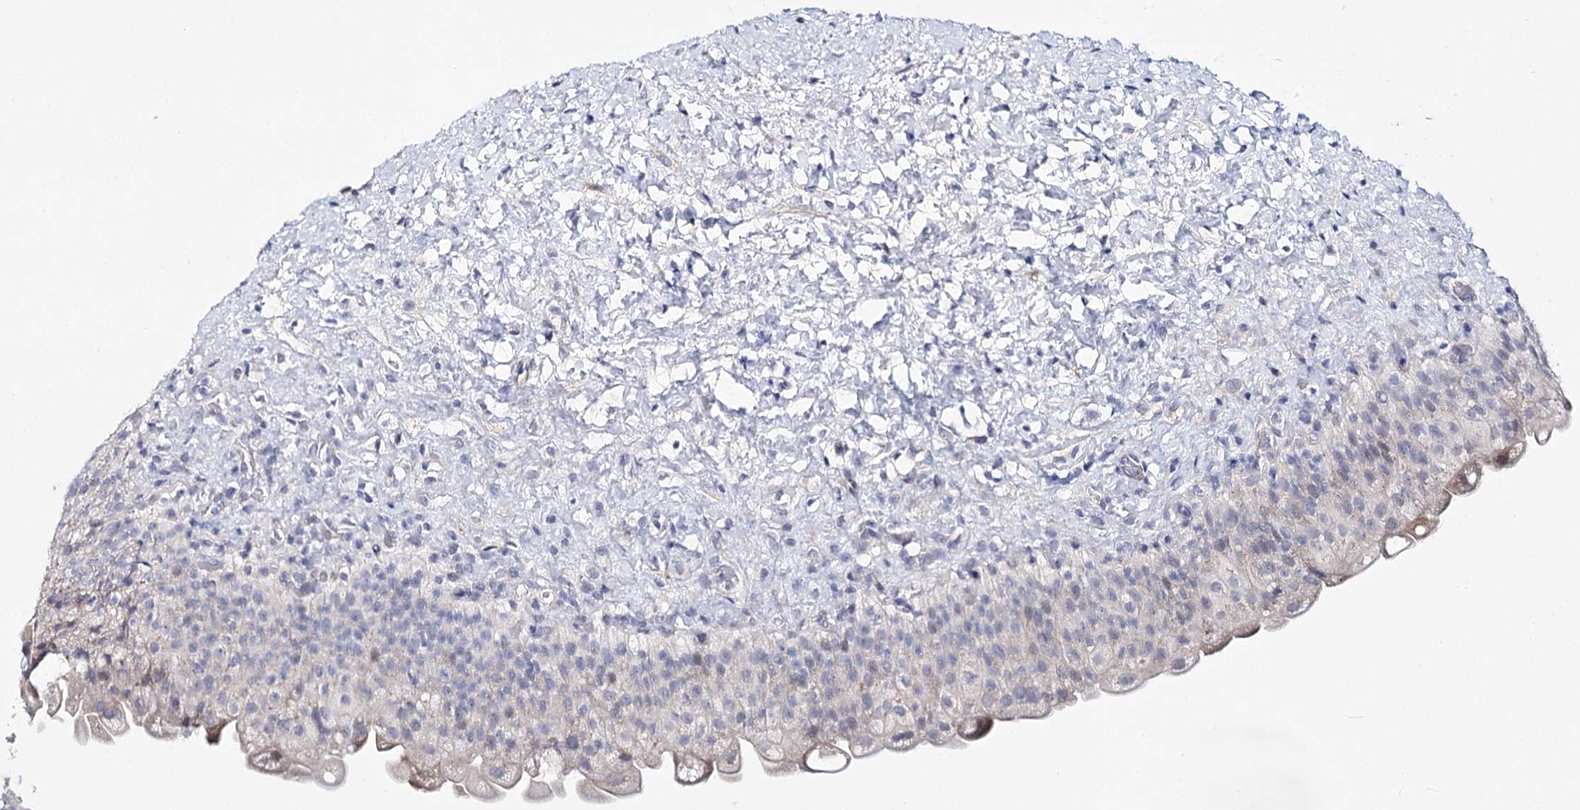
{"staining": {"intensity": "negative", "quantity": "none", "location": "none"}, "tissue": "urinary bladder", "cell_type": "Urothelial cells", "image_type": "normal", "snomed": [{"axis": "morphology", "description": "Normal tissue, NOS"}, {"axis": "topography", "description": "Urinary bladder"}], "caption": "High magnification brightfield microscopy of benign urinary bladder stained with DAB (brown) and counterstained with hematoxylin (blue): urothelial cells show no significant staining.", "gene": "TEX12", "patient": {"sex": "female", "age": 27}}